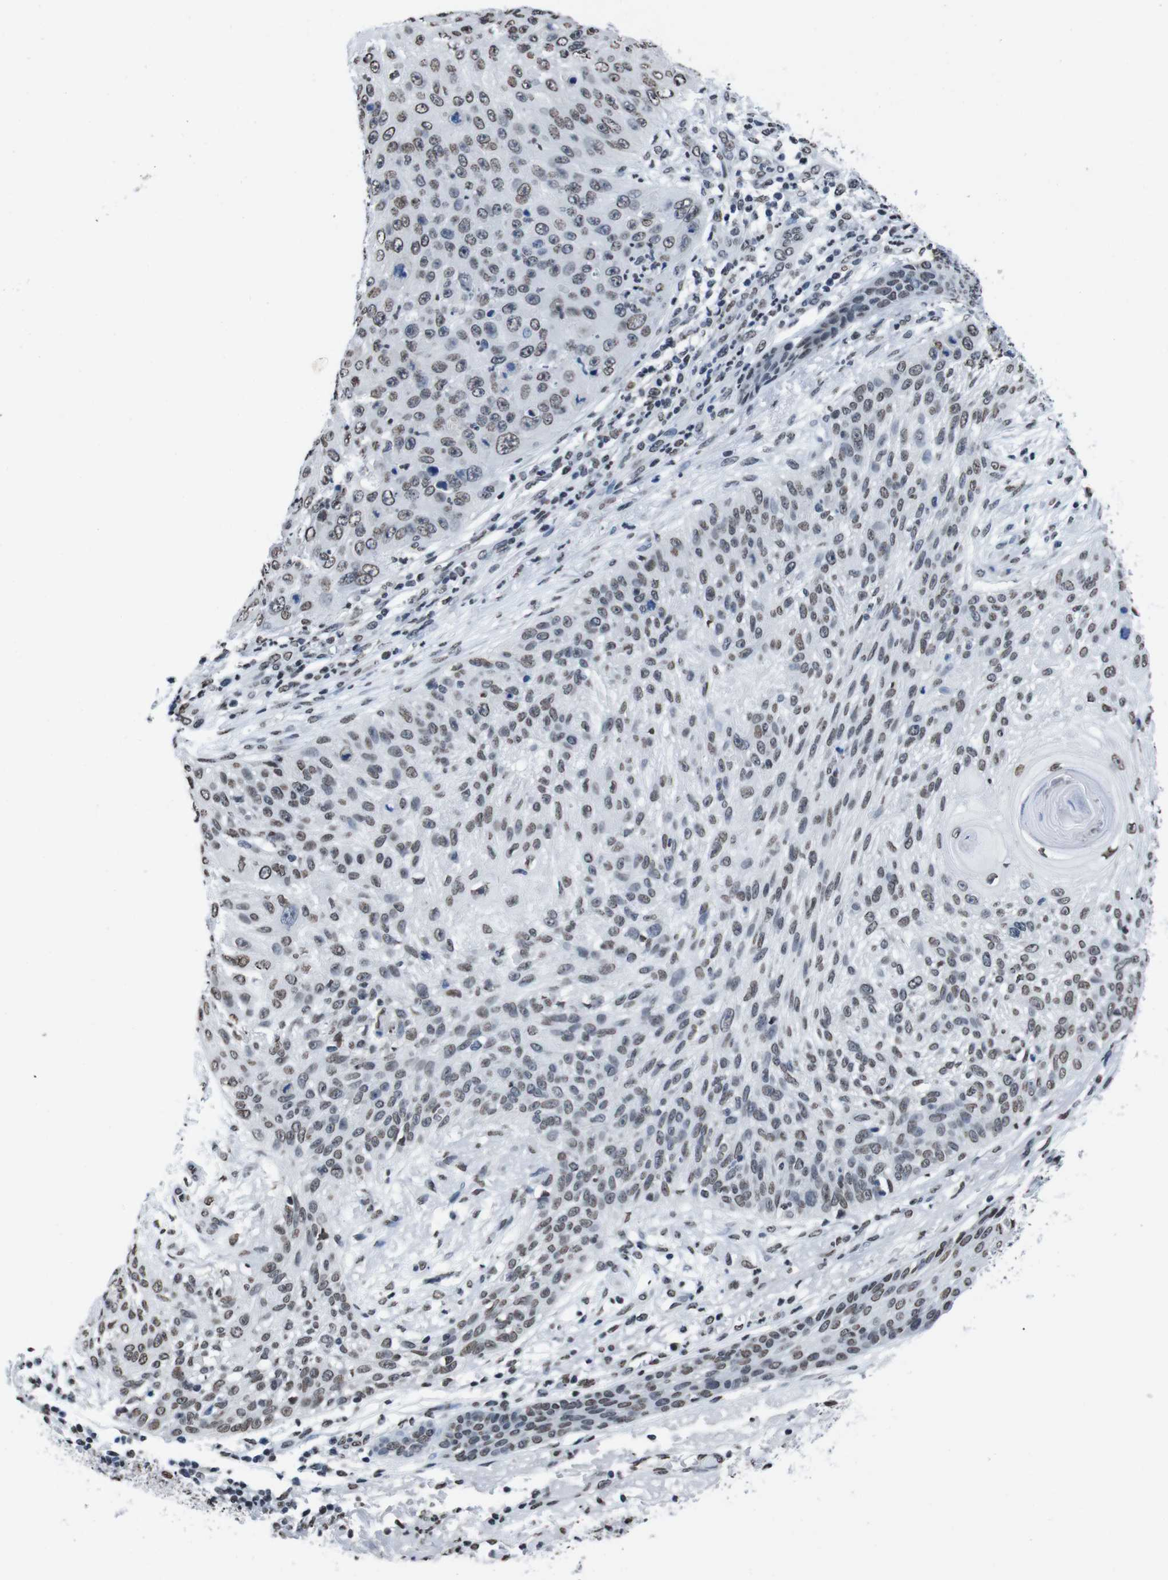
{"staining": {"intensity": "weak", "quantity": ">75%", "location": "nuclear"}, "tissue": "skin cancer", "cell_type": "Tumor cells", "image_type": "cancer", "snomed": [{"axis": "morphology", "description": "Squamous cell carcinoma, NOS"}, {"axis": "topography", "description": "Skin"}], "caption": "Immunohistochemistry photomicrograph of neoplastic tissue: squamous cell carcinoma (skin) stained using immunohistochemistry (IHC) reveals low levels of weak protein expression localized specifically in the nuclear of tumor cells, appearing as a nuclear brown color.", "gene": "PIP4P2", "patient": {"sex": "female", "age": 80}}